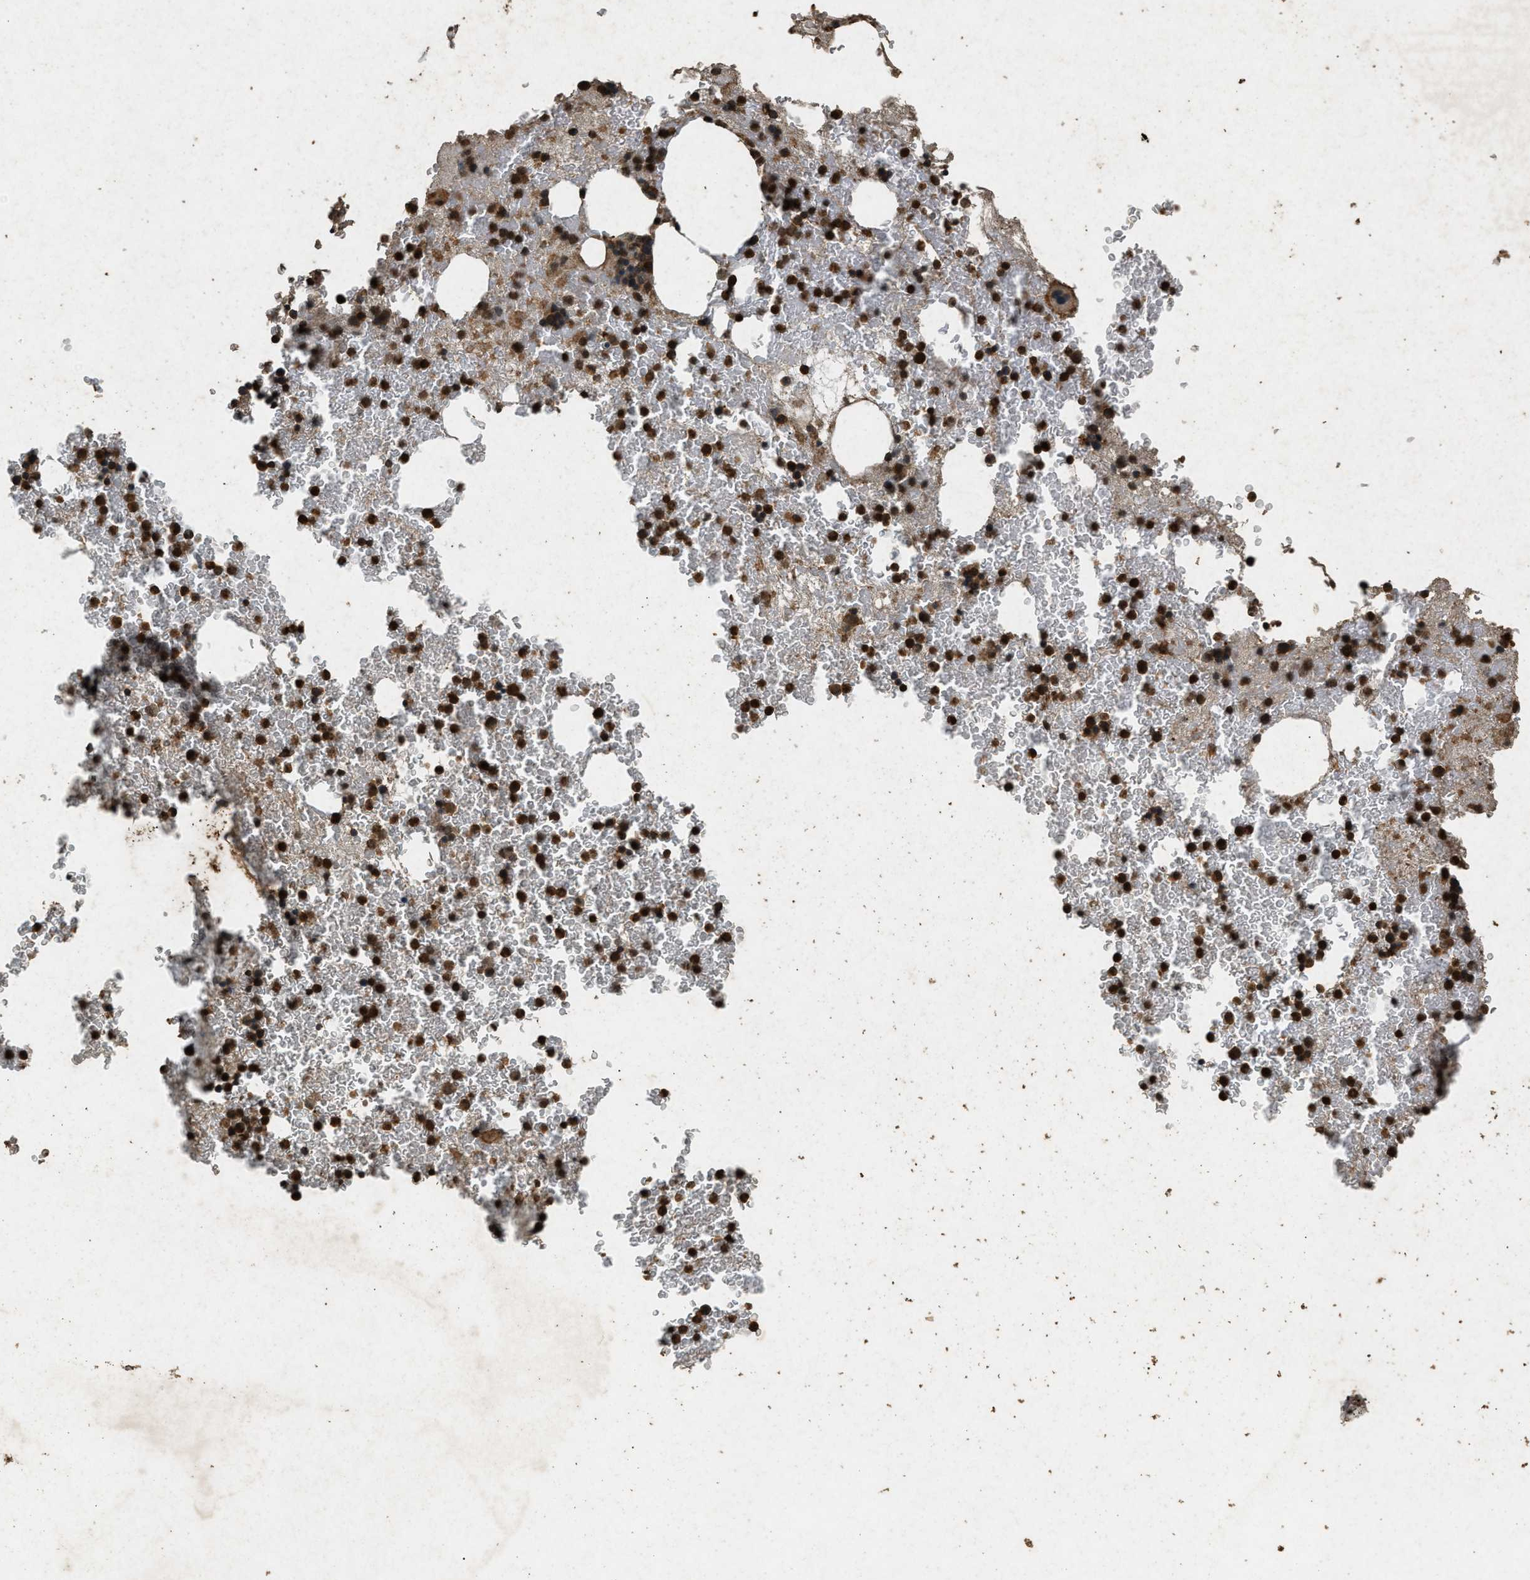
{"staining": {"intensity": "strong", "quantity": ">75%", "location": "nuclear"}, "tissue": "bone marrow", "cell_type": "Hematopoietic cells", "image_type": "normal", "snomed": [{"axis": "morphology", "description": "Normal tissue, NOS"}, {"axis": "morphology", "description": "Inflammation, NOS"}, {"axis": "topography", "description": "Bone marrow"}], "caption": "Strong nuclear protein expression is seen in about >75% of hematopoietic cells in bone marrow.", "gene": "OAS1", "patient": {"sex": "male", "age": 63}}